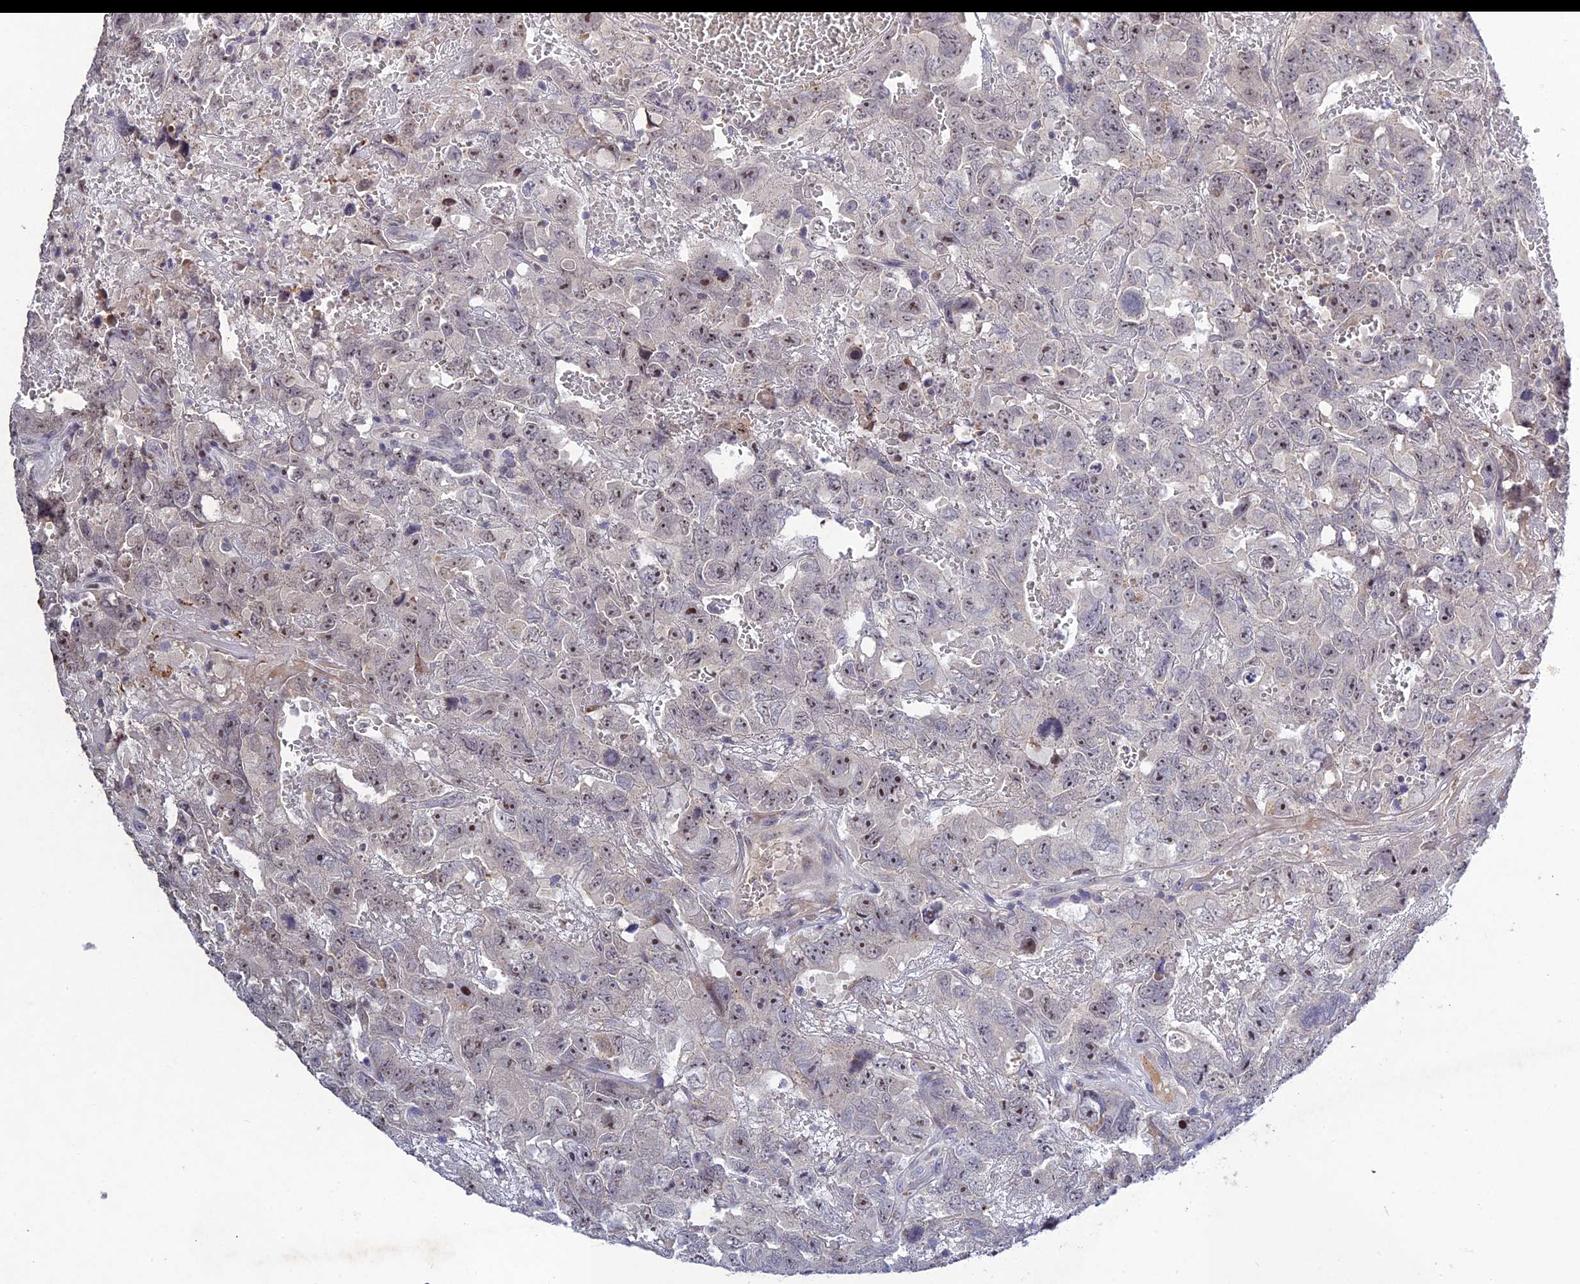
{"staining": {"intensity": "weak", "quantity": "25%-75%", "location": "nuclear"}, "tissue": "testis cancer", "cell_type": "Tumor cells", "image_type": "cancer", "snomed": [{"axis": "morphology", "description": "Carcinoma, Embryonal, NOS"}, {"axis": "topography", "description": "Testis"}], "caption": "Immunohistochemical staining of human testis cancer reveals low levels of weak nuclear protein expression in about 25%-75% of tumor cells.", "gene": "CHST5", "patient": {"sex": "male", "age": 45}}